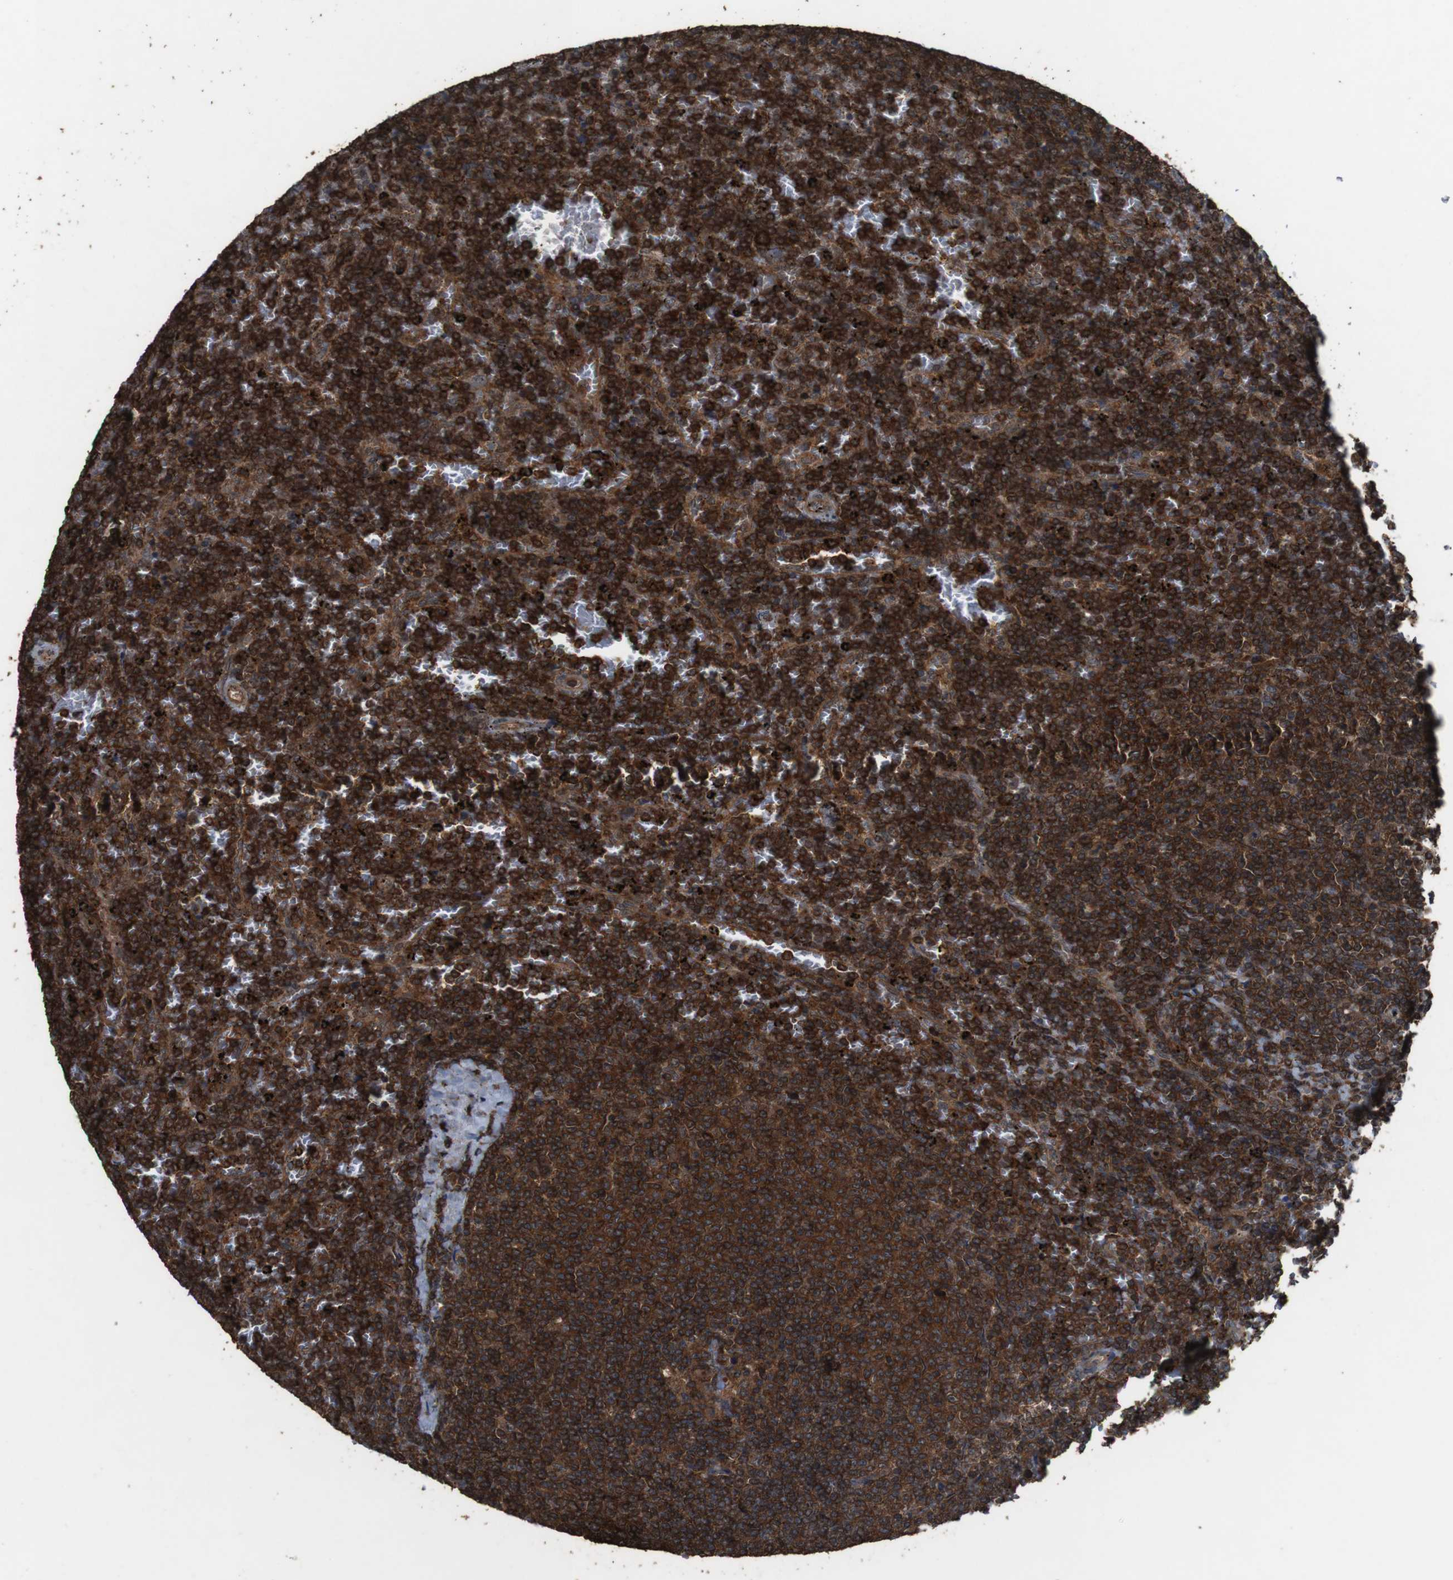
{"staining": {"intensity": "strong", "quantity": ">75%", "location": "cytoplasmic/membranous"}, "tissue": "lymphoma", "cell_type": "Tumor cells", "image_type": "cancer", "snomed": [{"axis": "morphology", "description": "Malignant lymphoma, non-Hodgkin's type, Low grade"}, {"axis": "topography", "description": "Spleen"}], "caption": "Low-grade malignant lymphoma, non-Hodgkin's type stained with DAB immunohistochemistry displays high levels of strong cytoplasmic/membranous staining in approximately >75% of tumor cells. Nuclei are stained in blue.", "gene": "BAG4", "patient": {"sex": "female", "age": 77}}